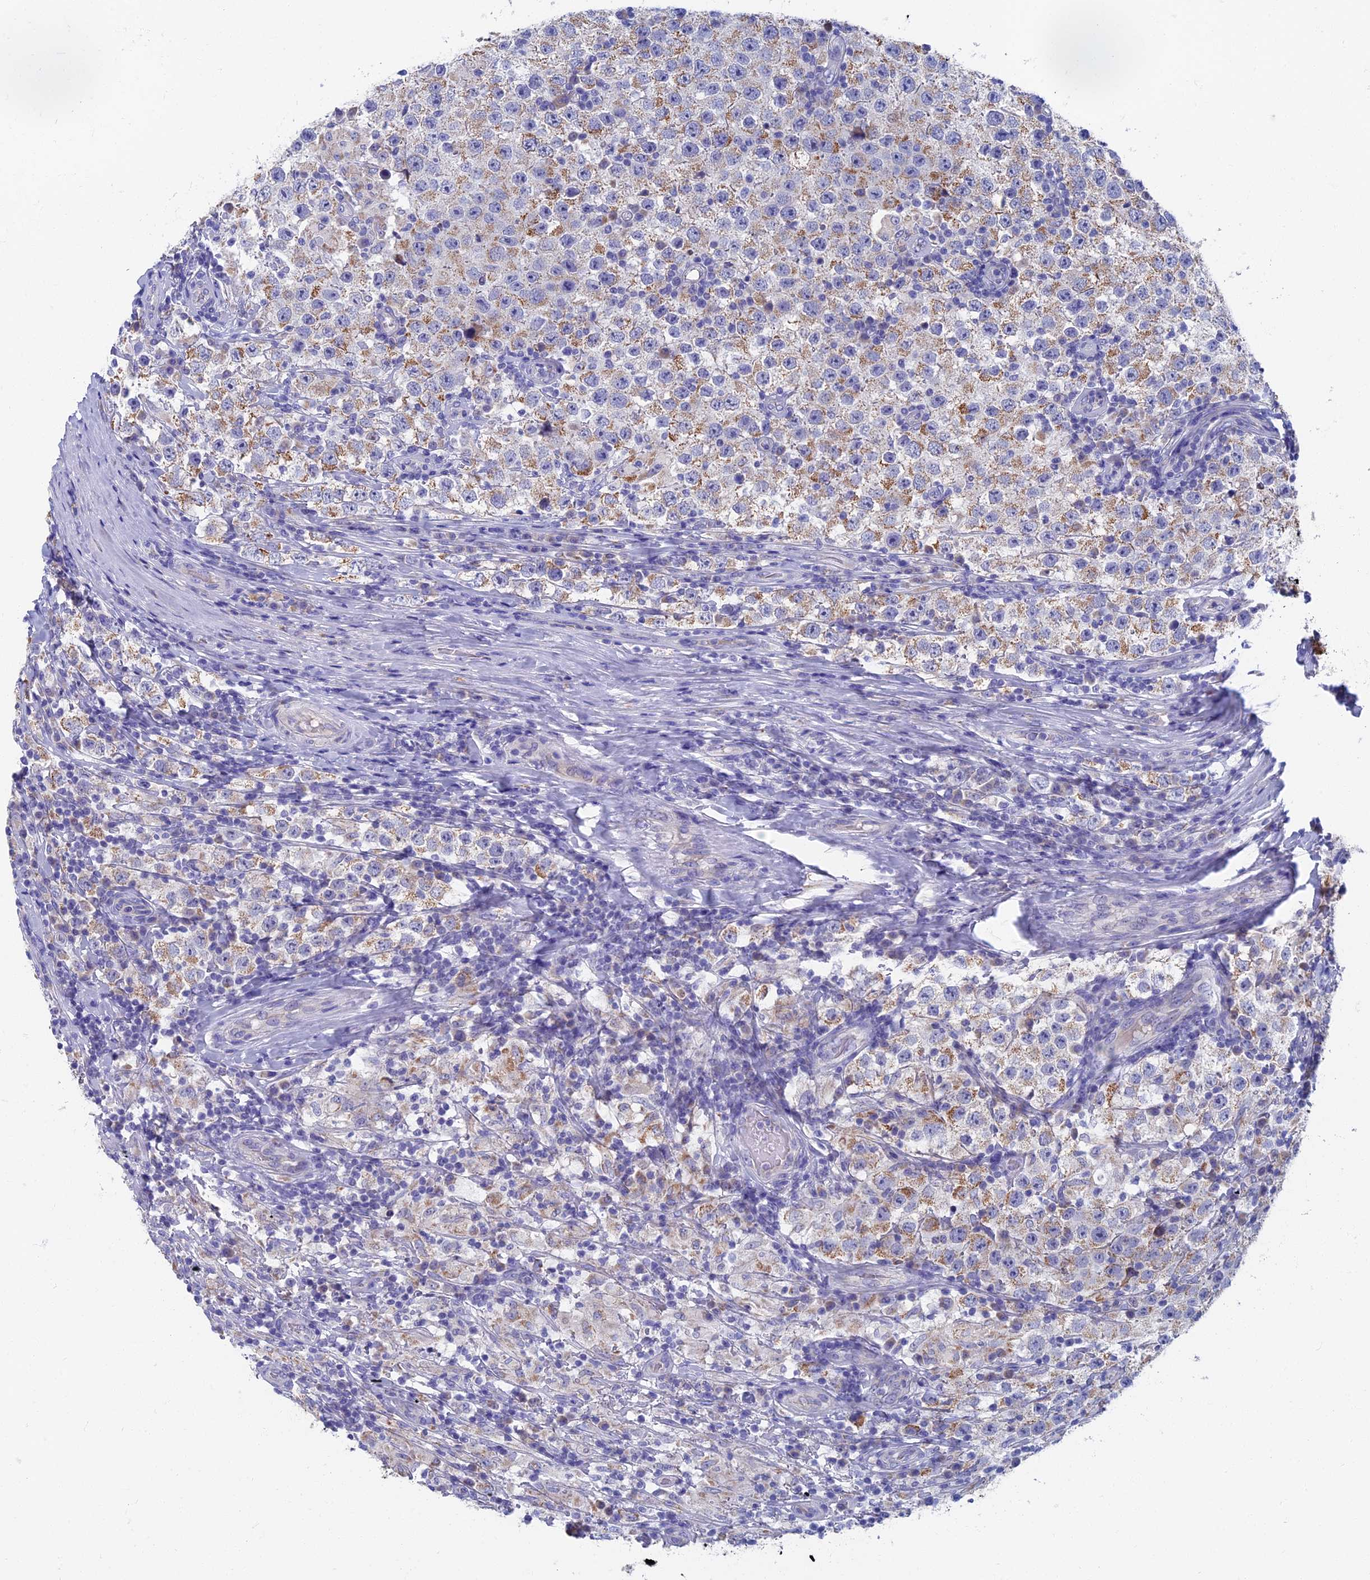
{"staining": {"intensity": "moderate", "quantity": "25%-75%", "location": "cytoplasmic/membranous"}, "tissue": "testis cancer", "cell_type": "Tumor cells", "image_type": "cancer", "snomed": [{"axis": "morphology", "description": "Normal tissue, NOS"}, {"axis": "morphology", "description": "Urothelial carcinoma, High grade"}, {"axis": "morphology", "description": "Seminoma, NOS"}, {"axis": "morphology", "description": "Carcinoma, Embryonal, NOS"}, {"axis": "topography", "description": "Urinary bladder"}, {"axis": "topography", "description": "Testis"}], "caption": "Immunohistochemical staining of human testis cancer shows medium levels of moderate cytoplasmic/membranous positivity in approximately 25%-75% of tumor cells. The protein is stained brown, and the nuclei are stained in blue (DAB IHC with brightfield microscopy, high magnification).", "gene": "OAT", "patient": {"sex": "male", "age": 41}}